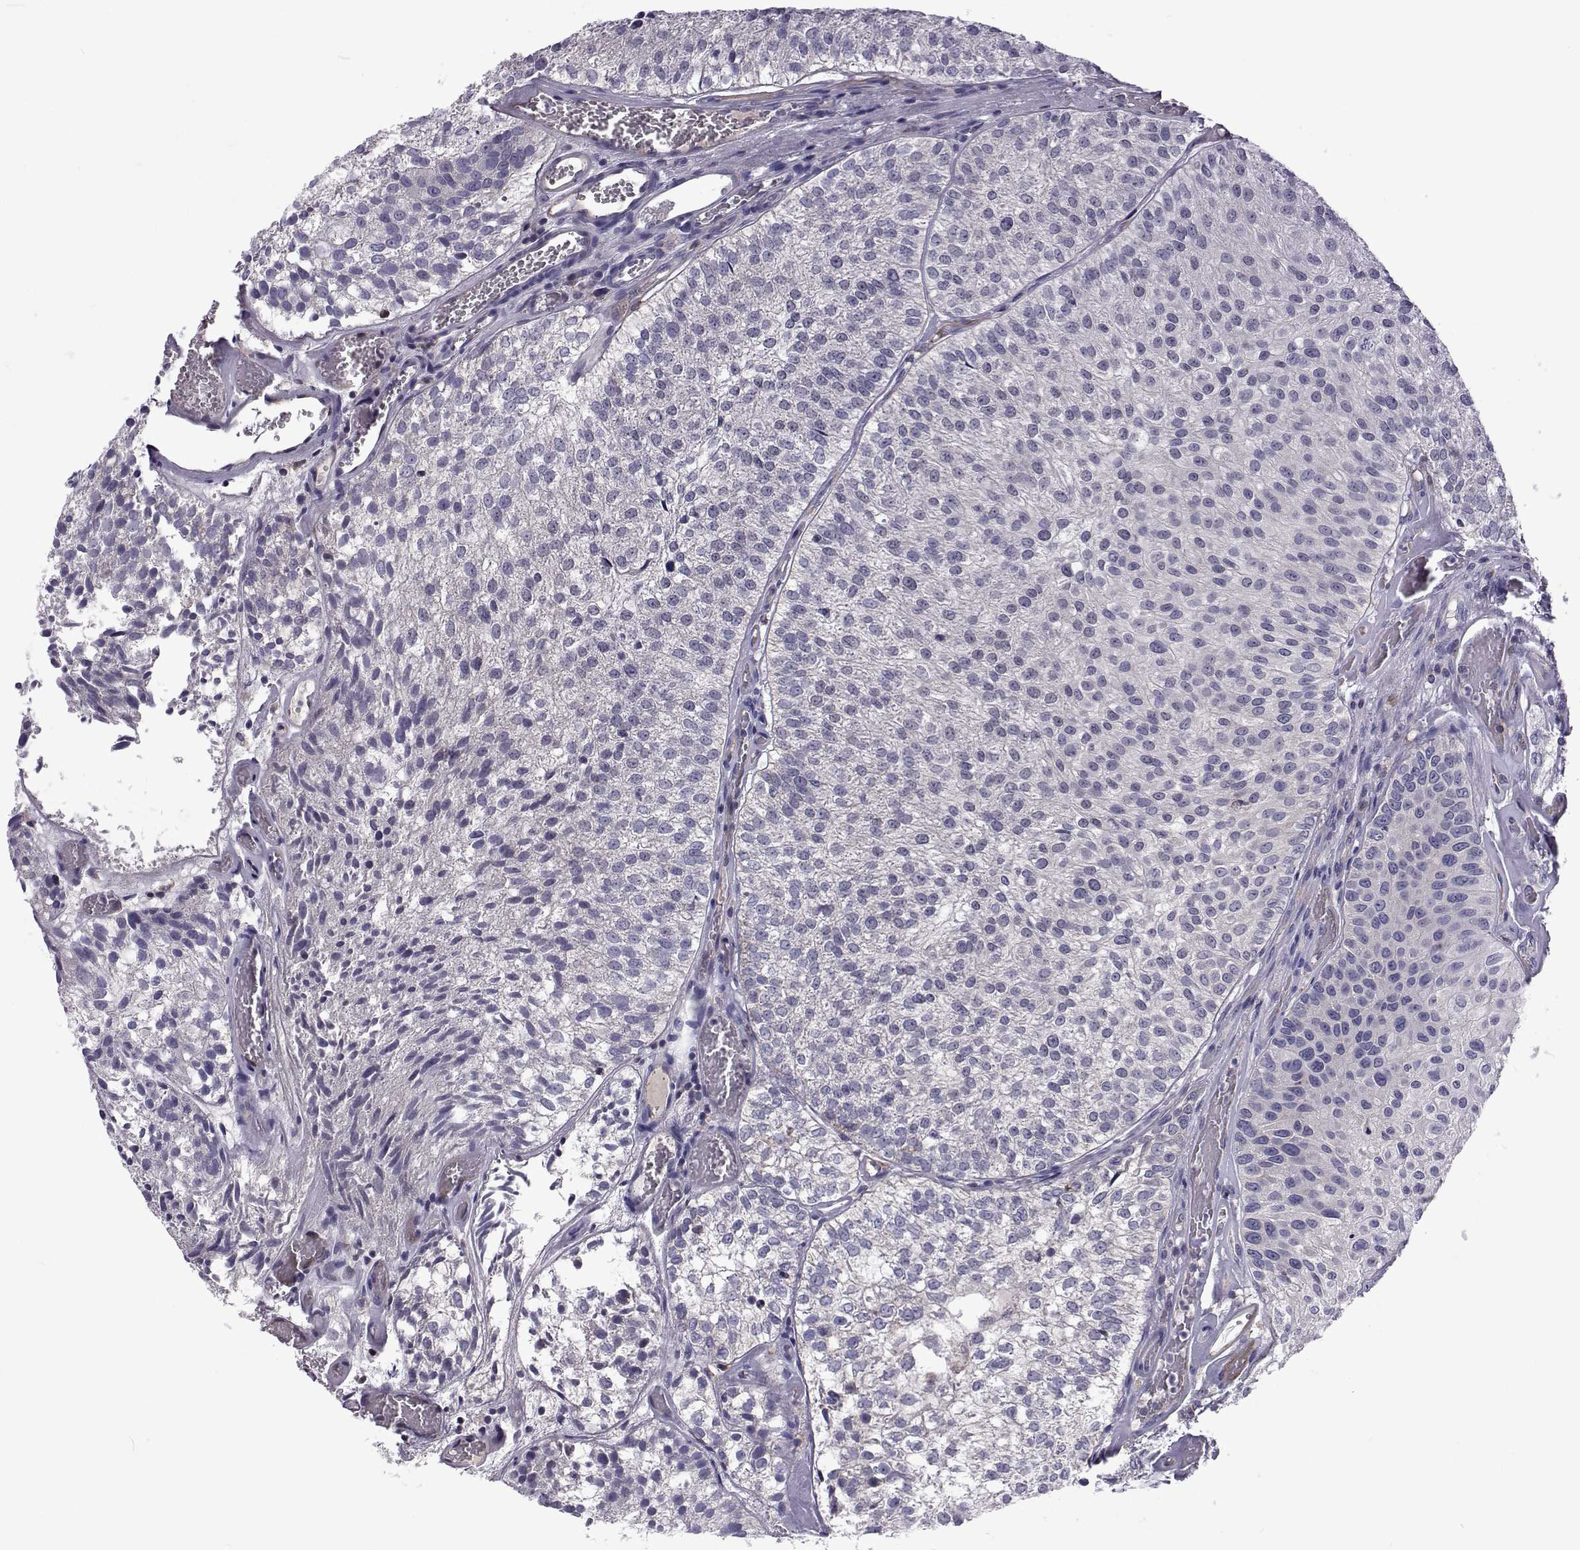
{"staining": {"intensity": "negative", "quantity": "none", "location": "none"}, "tissue": "urothelial cancer", "cell_type": "Tumor cells", "image_type": "cancer", "snomed": [{"axis": "morphology", "description": "Urothelial carcinoma, Low grade"}, {"axis": "topography", "description": "Urinary bladder"}], "caption": "This is an immunohistochemistry (IHC) photomicrograph of human low-grade urothelial carcinoma. There is no expression in tumor cells.", "gene": "TCF15", "patient": {"sex": "female", "age": 87}}